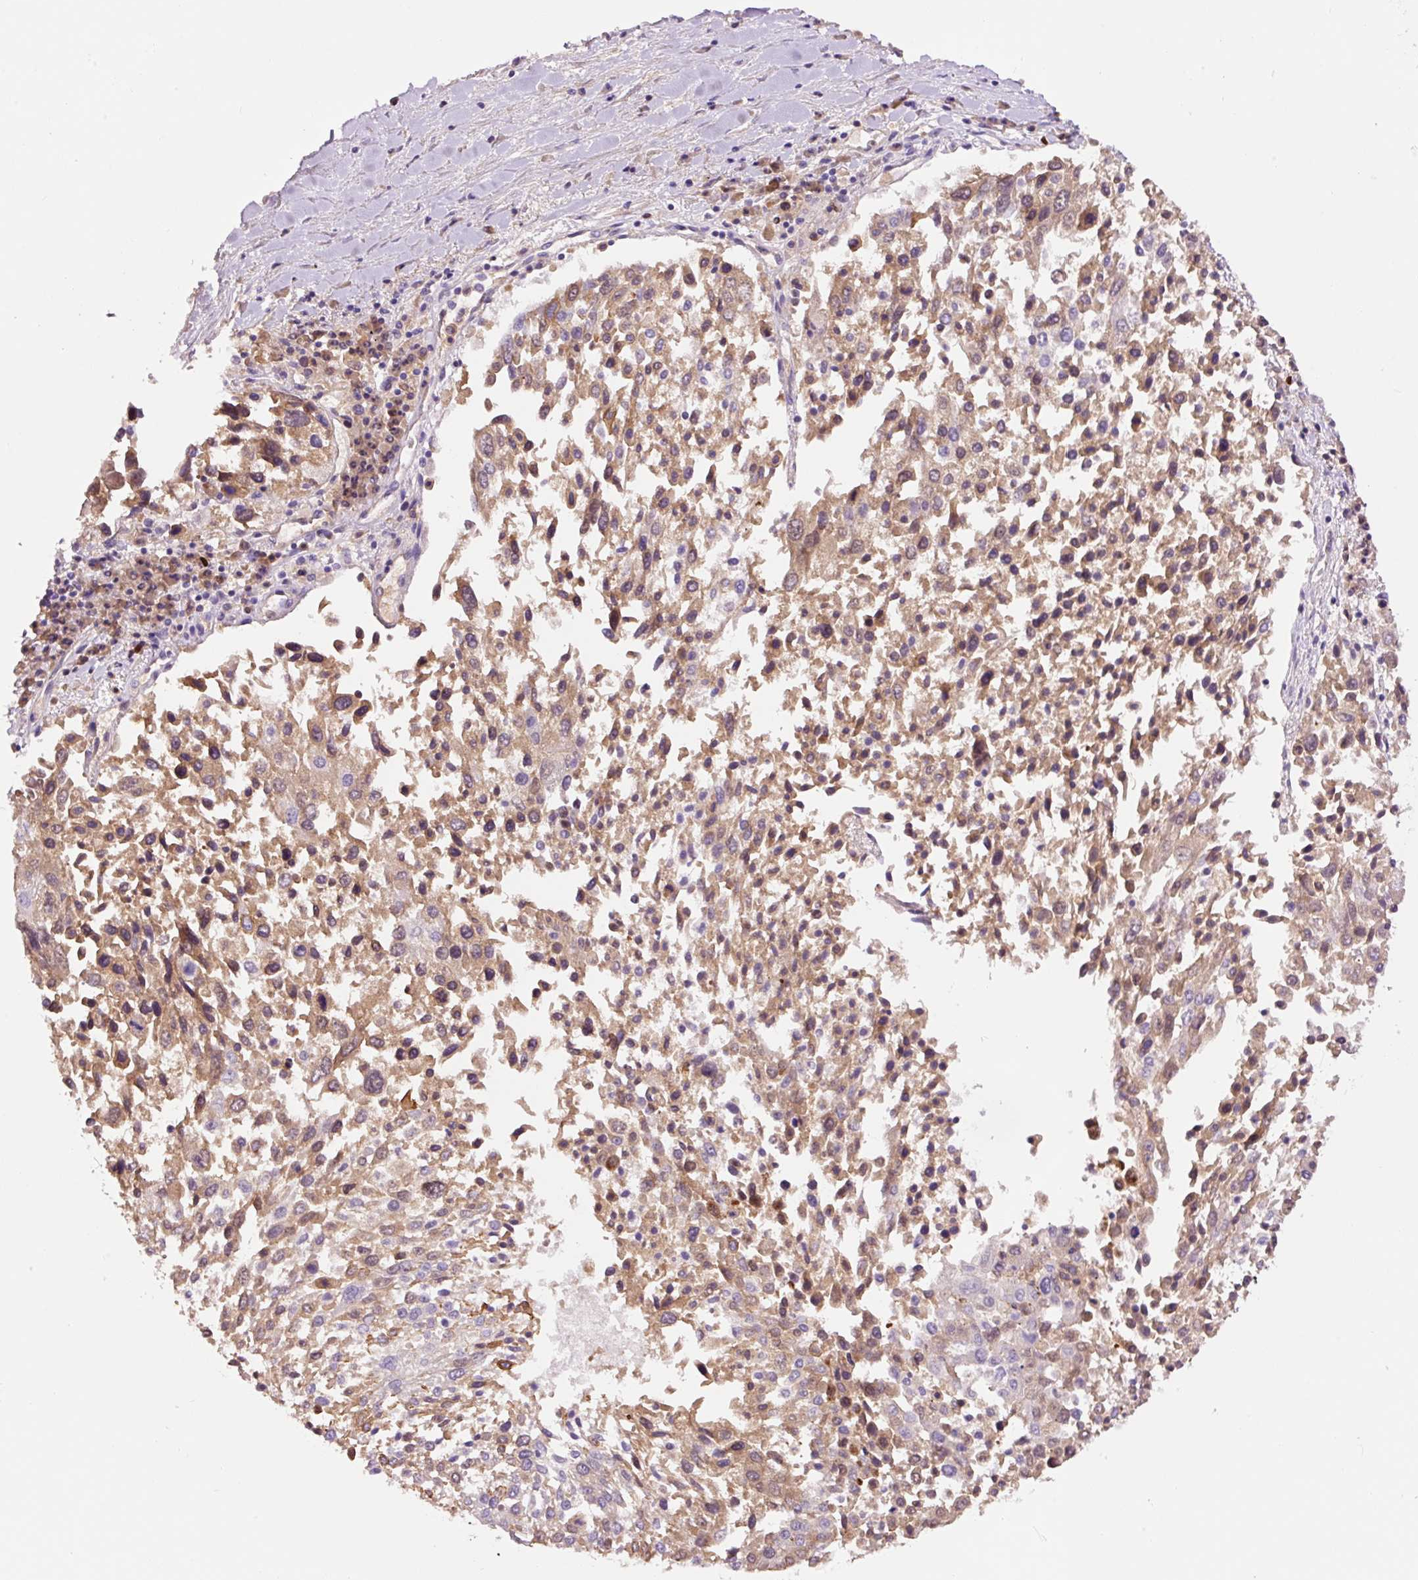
{"staining": {"intensity": "moderate", "quantity": "25%-75%", "location": "cytoplasmic/membranous"}, "tissue": "lung cancer", "cell_type": "Tumor cells", "image_type": "cancer", "snomed": [{"axis": "morphology", "description": "Squamous cell carcinoma, NOS"}, {"axis": "topography", "description": "Lung"}], "caption": "Immunohistochemical staining of lung squamous cell carcinoma shows moderate cytoplasmic/membranous protein positivity in approximately 25%-75% of tumor cells. (brown staining indicates protein expression, while blue staining denotes nuclei).", "gene": "DPPA4", "patient": {"sex": "male", "age": 65}}